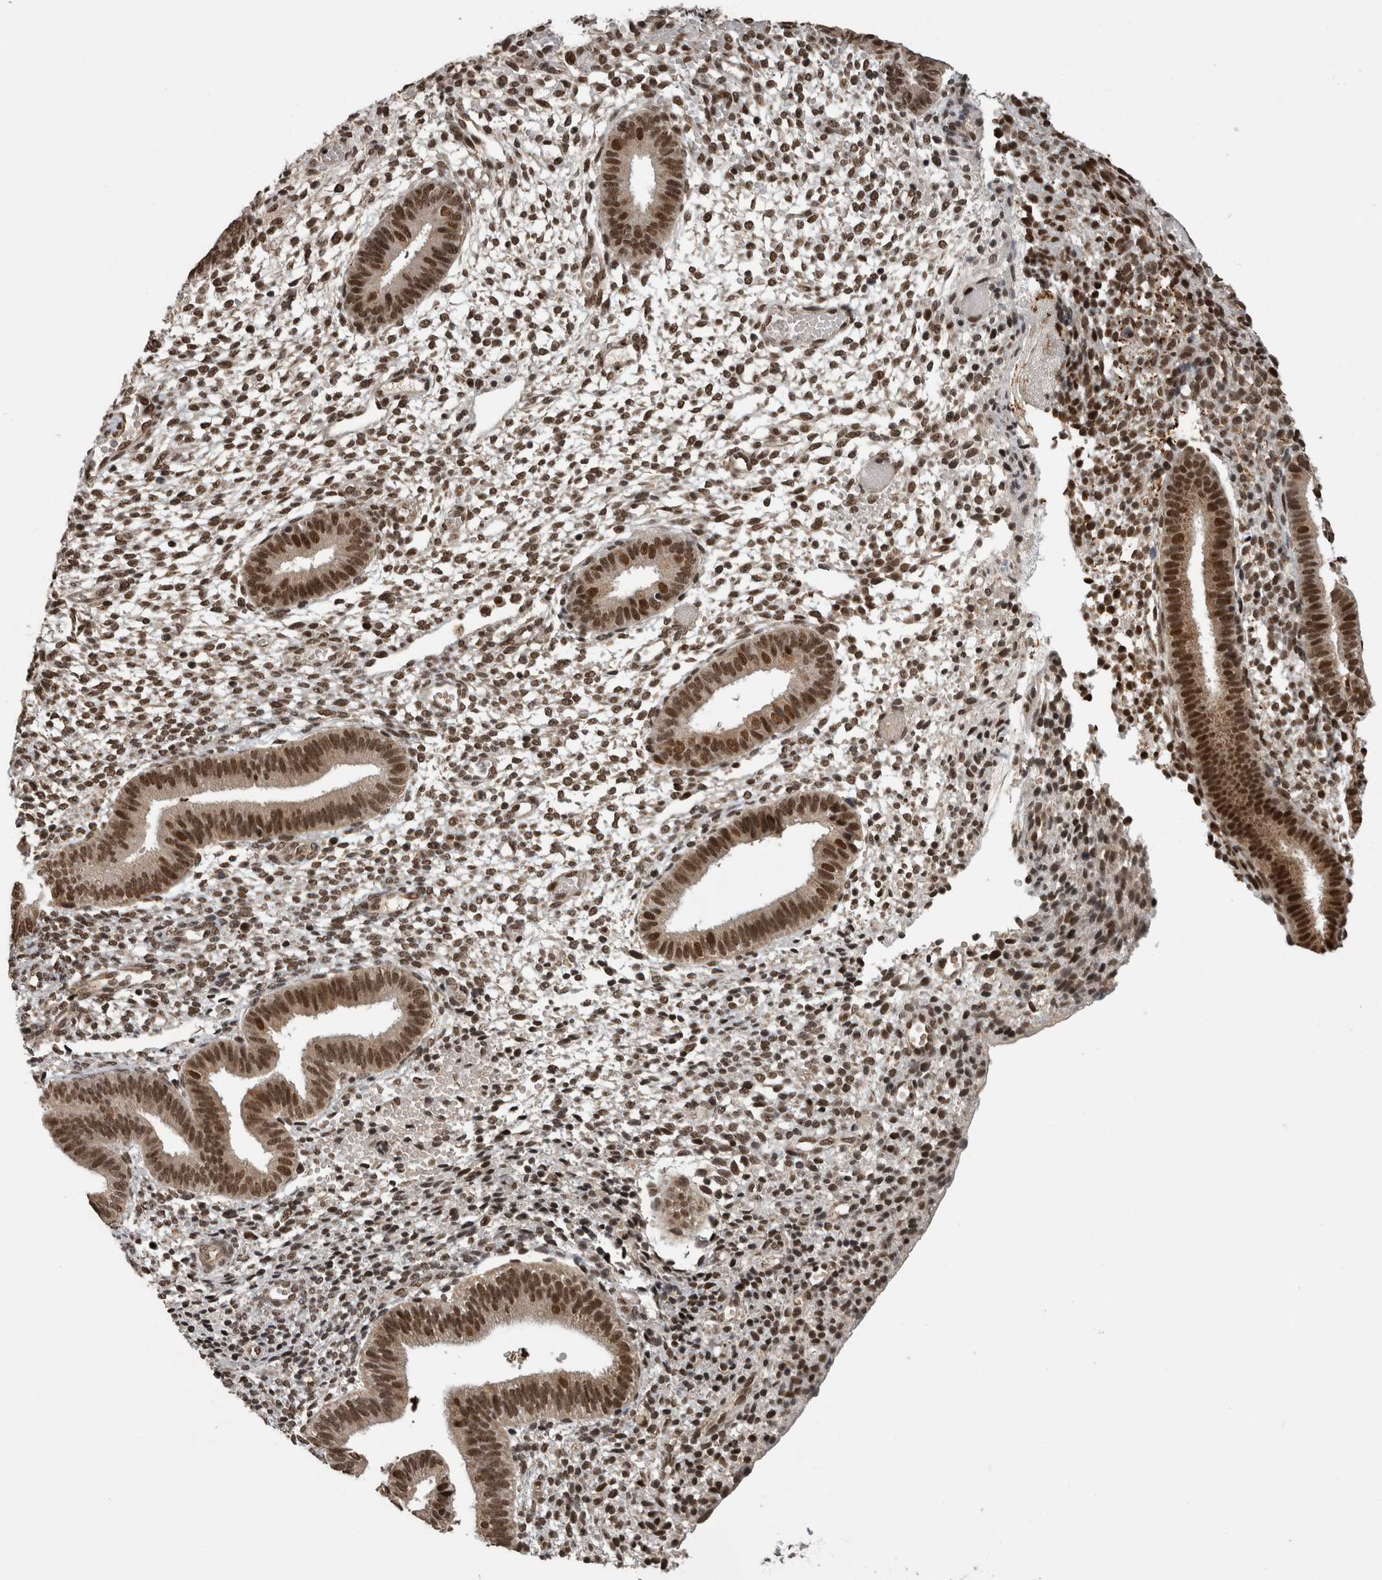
{"staining": {"intensity": "moderate", "quantity": "25%-75%", "location": "nuclear"}, "tissue": "endometrium", "cell_type": "Cells in endometrial stroma", "image_type": "normal", "snomed": [{"axis": "morphology", "description": "Normal tissue, NOS"}, {"axis": "topography", "description": "Endometrium"}], "caption": "An immunohistochemistry (IHC) photomicrograph of normal tissue is shown. Protein staining in brown highlights moderate nuclear positivity in endometrium within cells in endometrial stroma. (brown staining indicates protein expression, while blue staining denotes nuclei).", "gene": "CPSF2", "patient": {"sex": "female", "age": 46}}